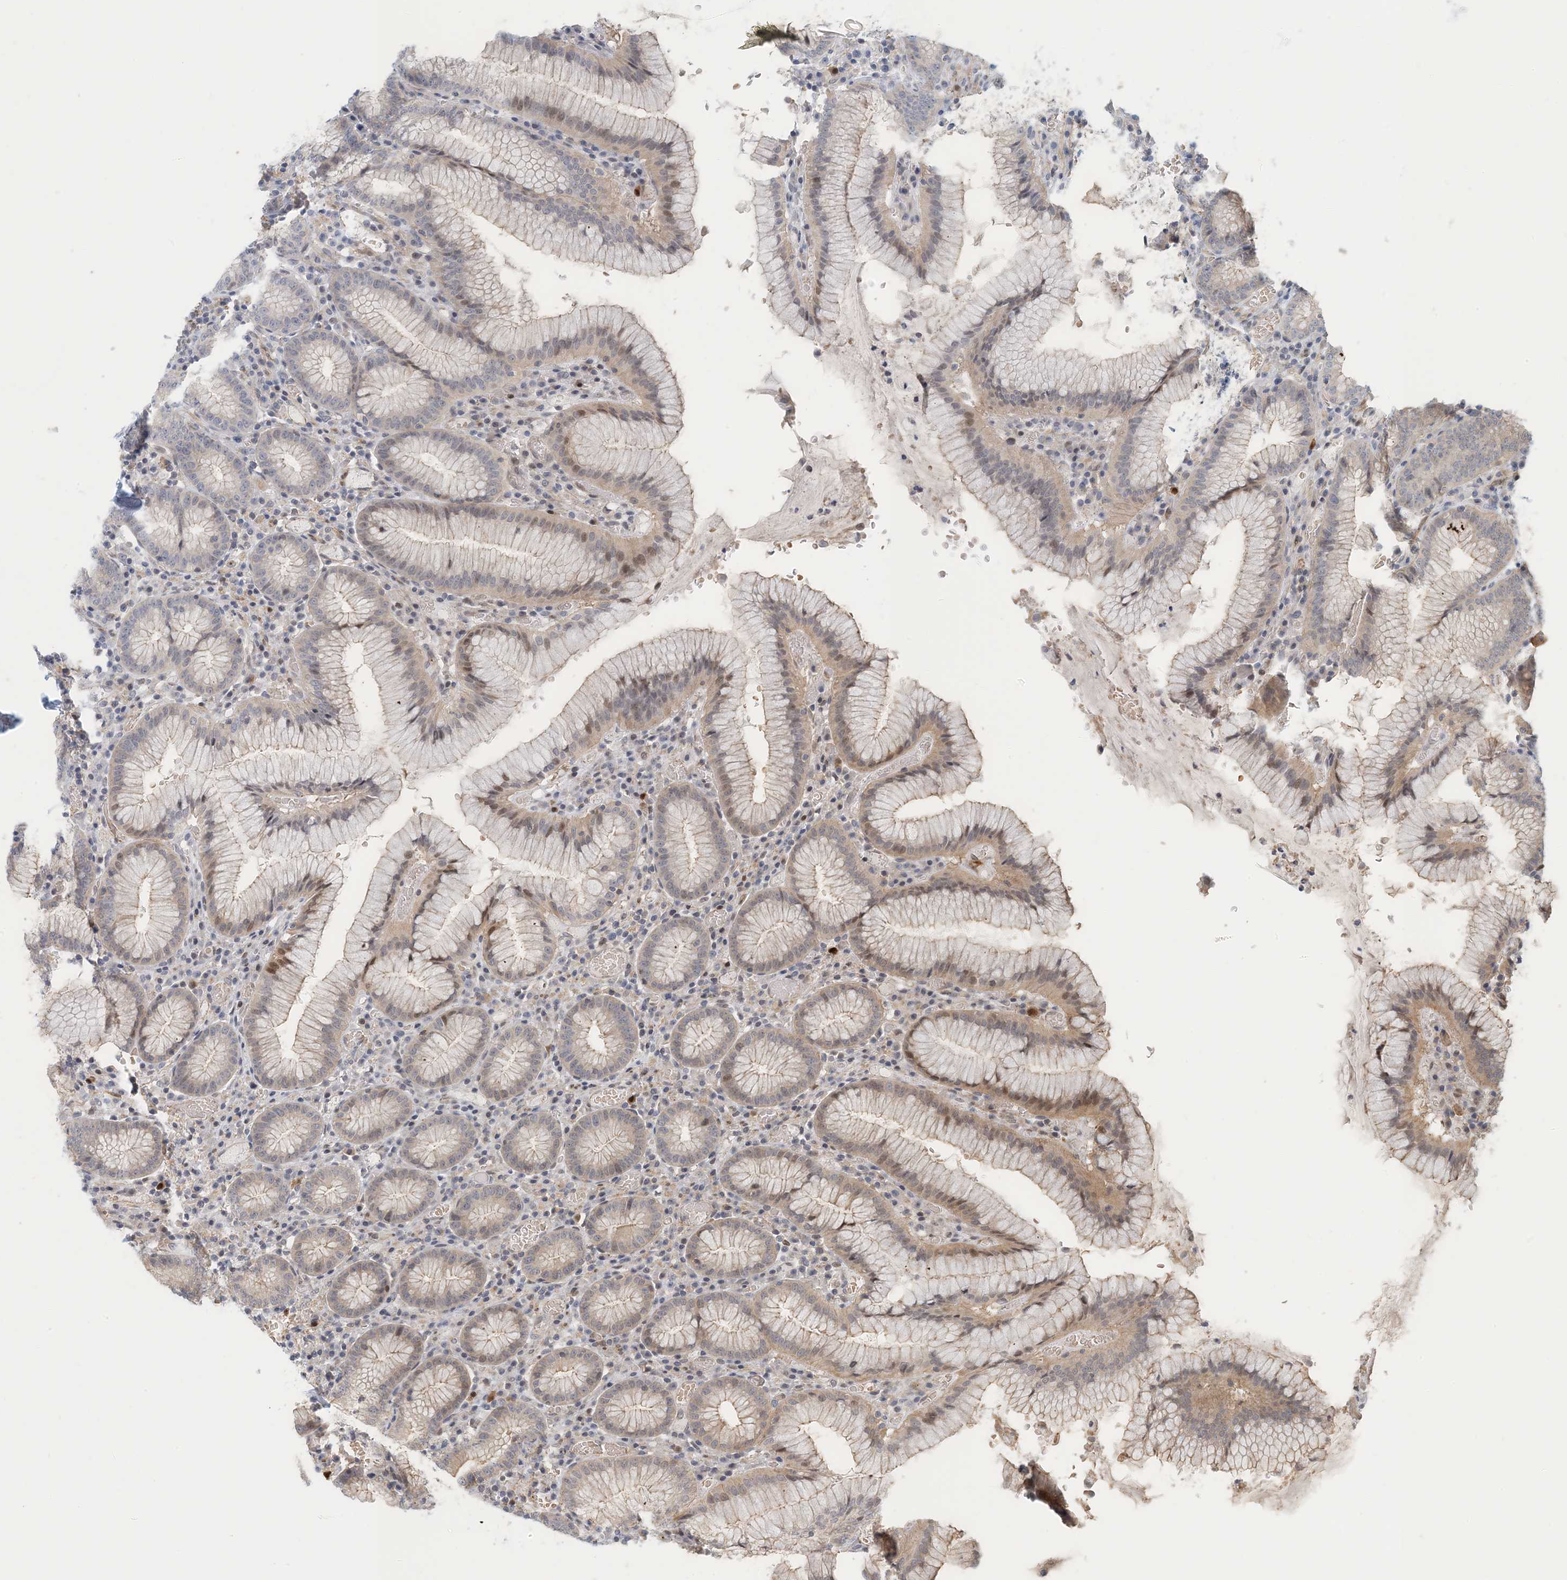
{"staining": {"intensity": "moderate", "quantity": "25%-75%", "location": "cytoplasmic/membranous,nuclear"}, "tissue": "stomach", "cell_type": "Glandular cells", "image_type": "normal", "snomed": [{"axis": "morphology", "description": "Normal tissue, NOS"}, {"axis": "topography", "description": "Stomach"}], "caption": "Protein expression analysis of normal stomach reveals moderate cytoplasmic/membranous,nuclear staining in approximately 25%-75% of glandular cells.", "gene": "MAPKBP1", "patient": {"sex": "male", "age": 55}}